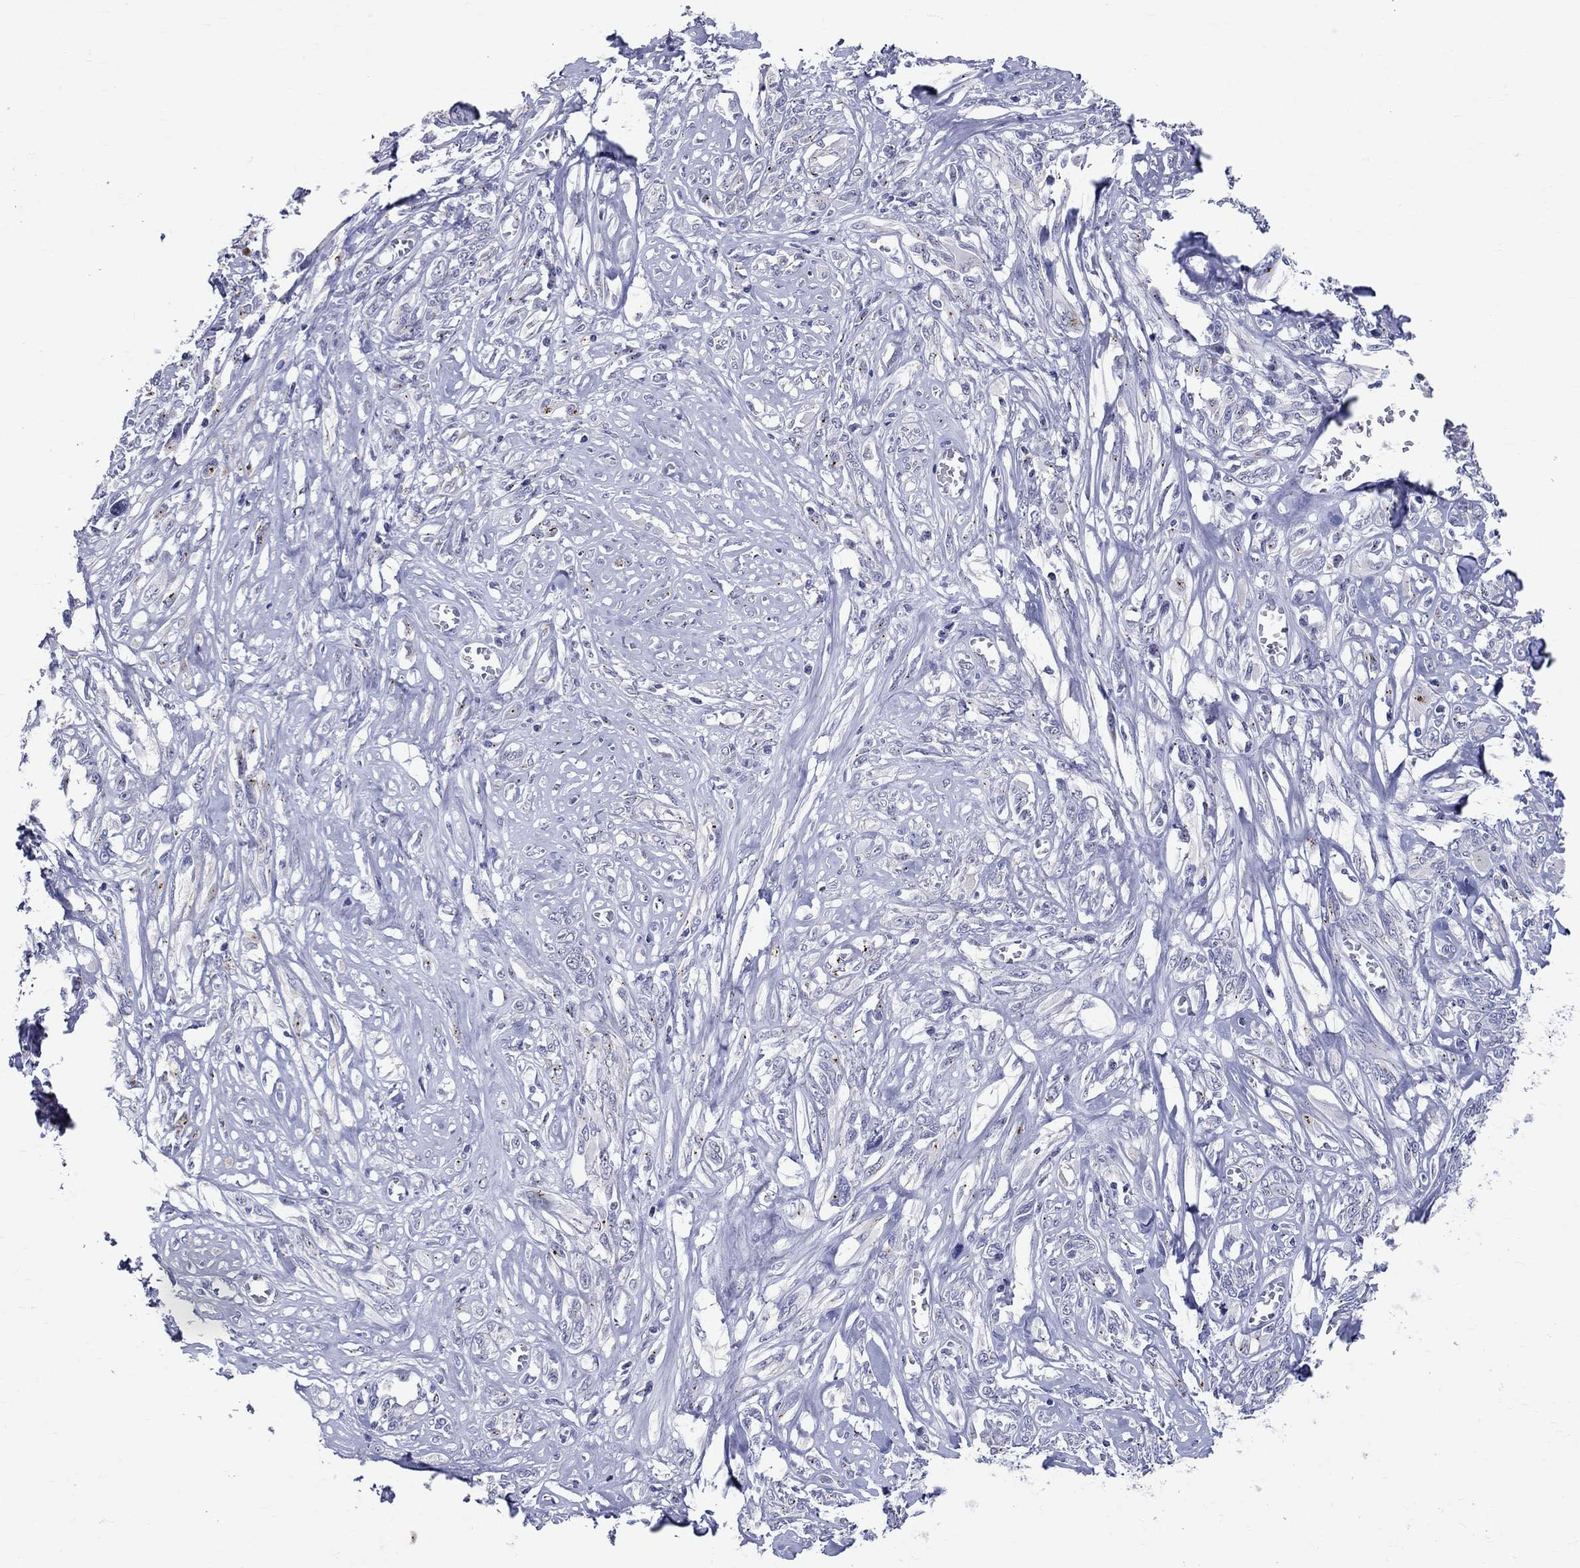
{"staining": {"intensity": "weak", "quantity": "<25%", "location": "cytoplasmic/membranous"}, "tissue": "melanoma", "cell_type": "Tumor cells", "image_type": "cancer", "snomed": [{"axis": "morphology", "description": "Malignant melanoma, NOS"}, {"axis": "topography", "description": "Skin"}], "caption": "Malignant melanoma was stained to show a protein in brown. There is no significant expression in tumor cells. (DAB immunohistochemistry (IHC) visualized using brightfield microscopy, high magnification).", "gene": "CEP43", "patient": {"sex": "female", "age": 91}}